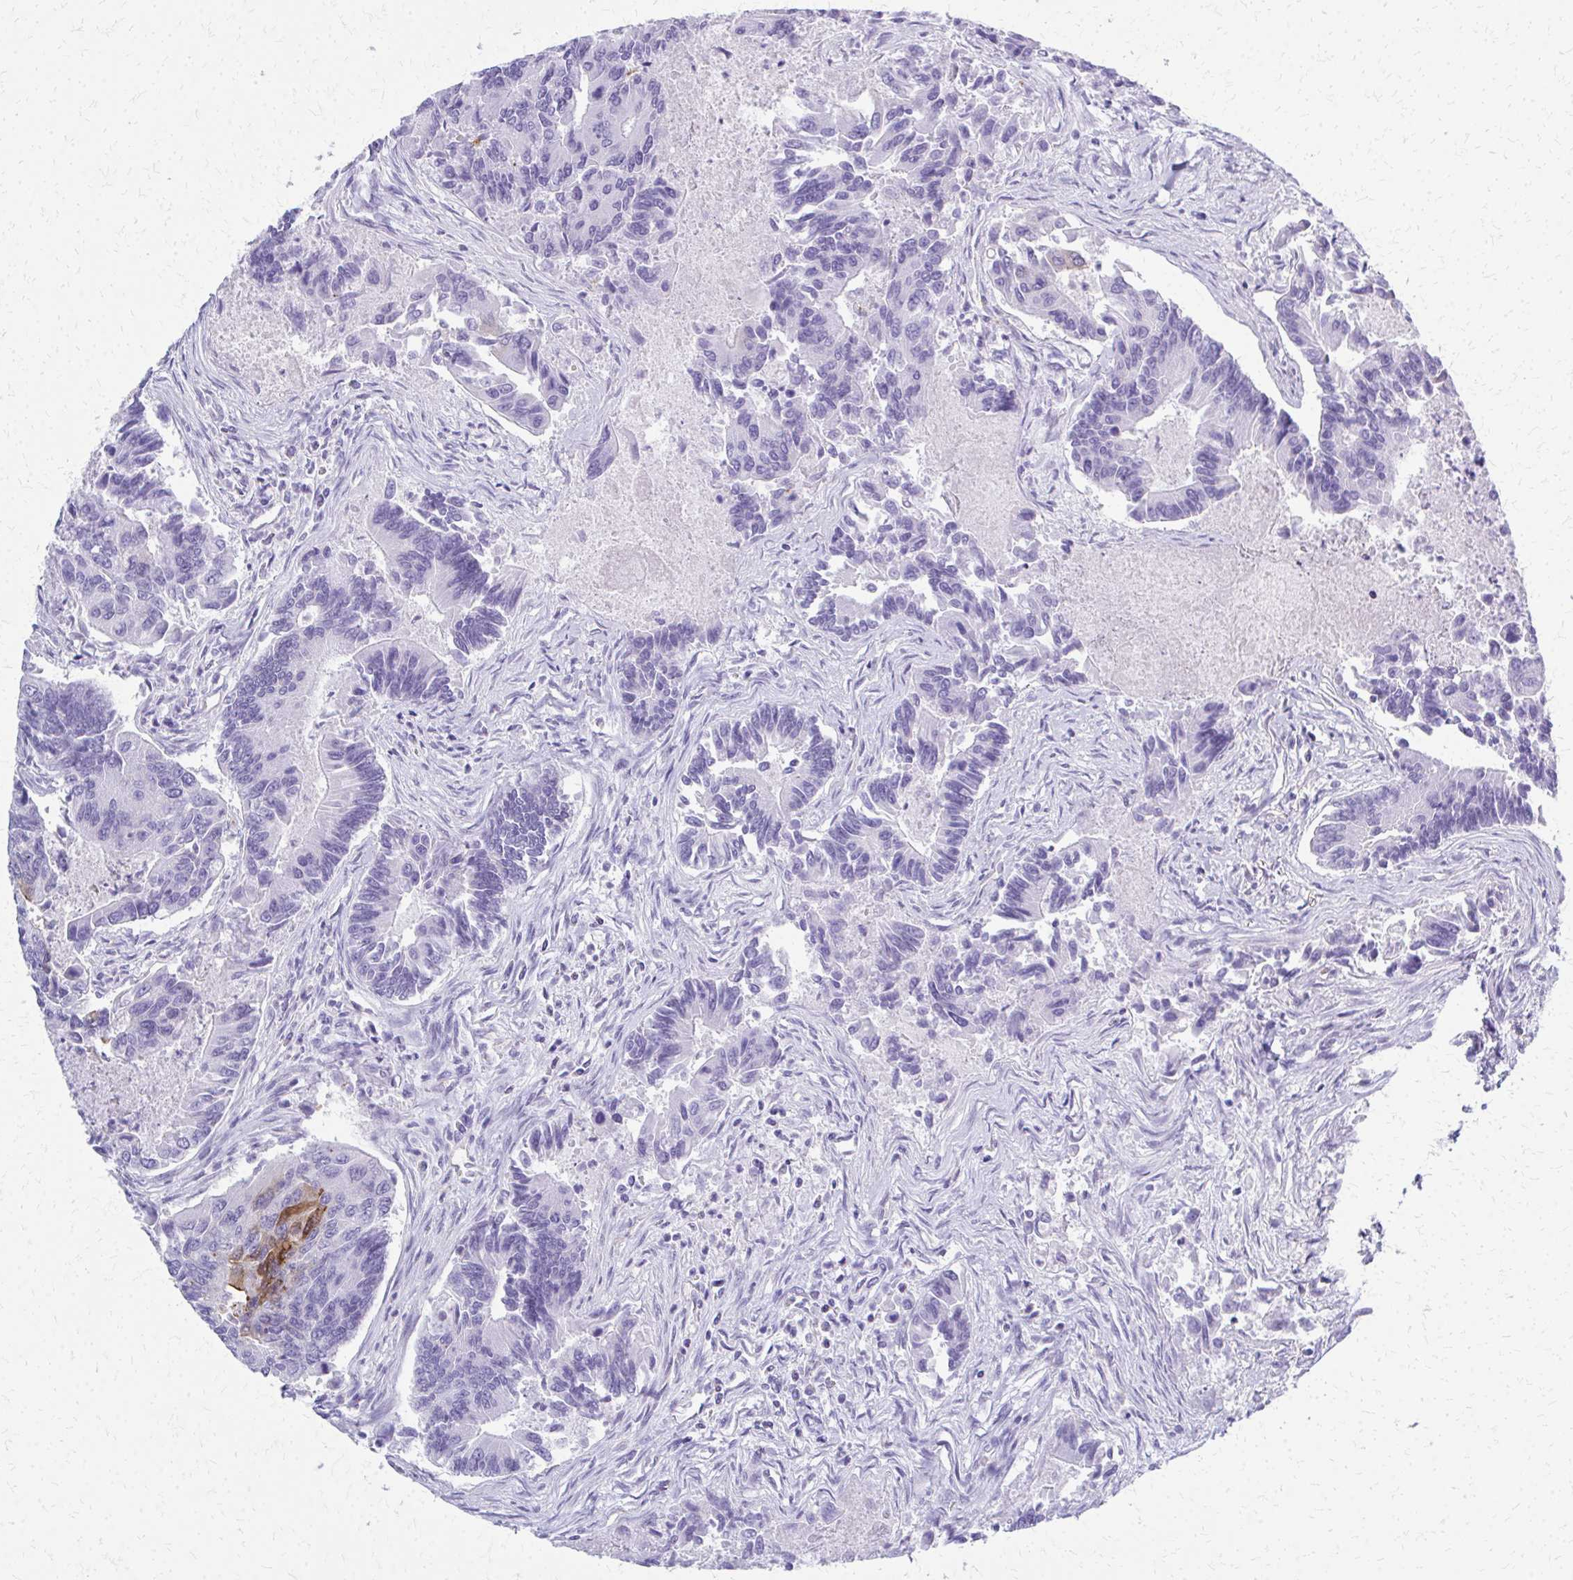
{"staining": {"intensity": "negative", "quantity": "none", "location": "none"}, "tissue": "colorectal cancer", "cell_type": "Tumor cells", "image_type": "cancer", "snomed": [{"axis": "morphology", "description": "Adenocarcinoma, NOS"}, {"axis": "topography", "description": "Colon"}], "caption": "High power microscopy micrograph of an IHC image of colorectal cancer, revealing no significant expression in tumor cells.", "gene": "TPSG1", "patient": {"sex": "female", "age": 67}}